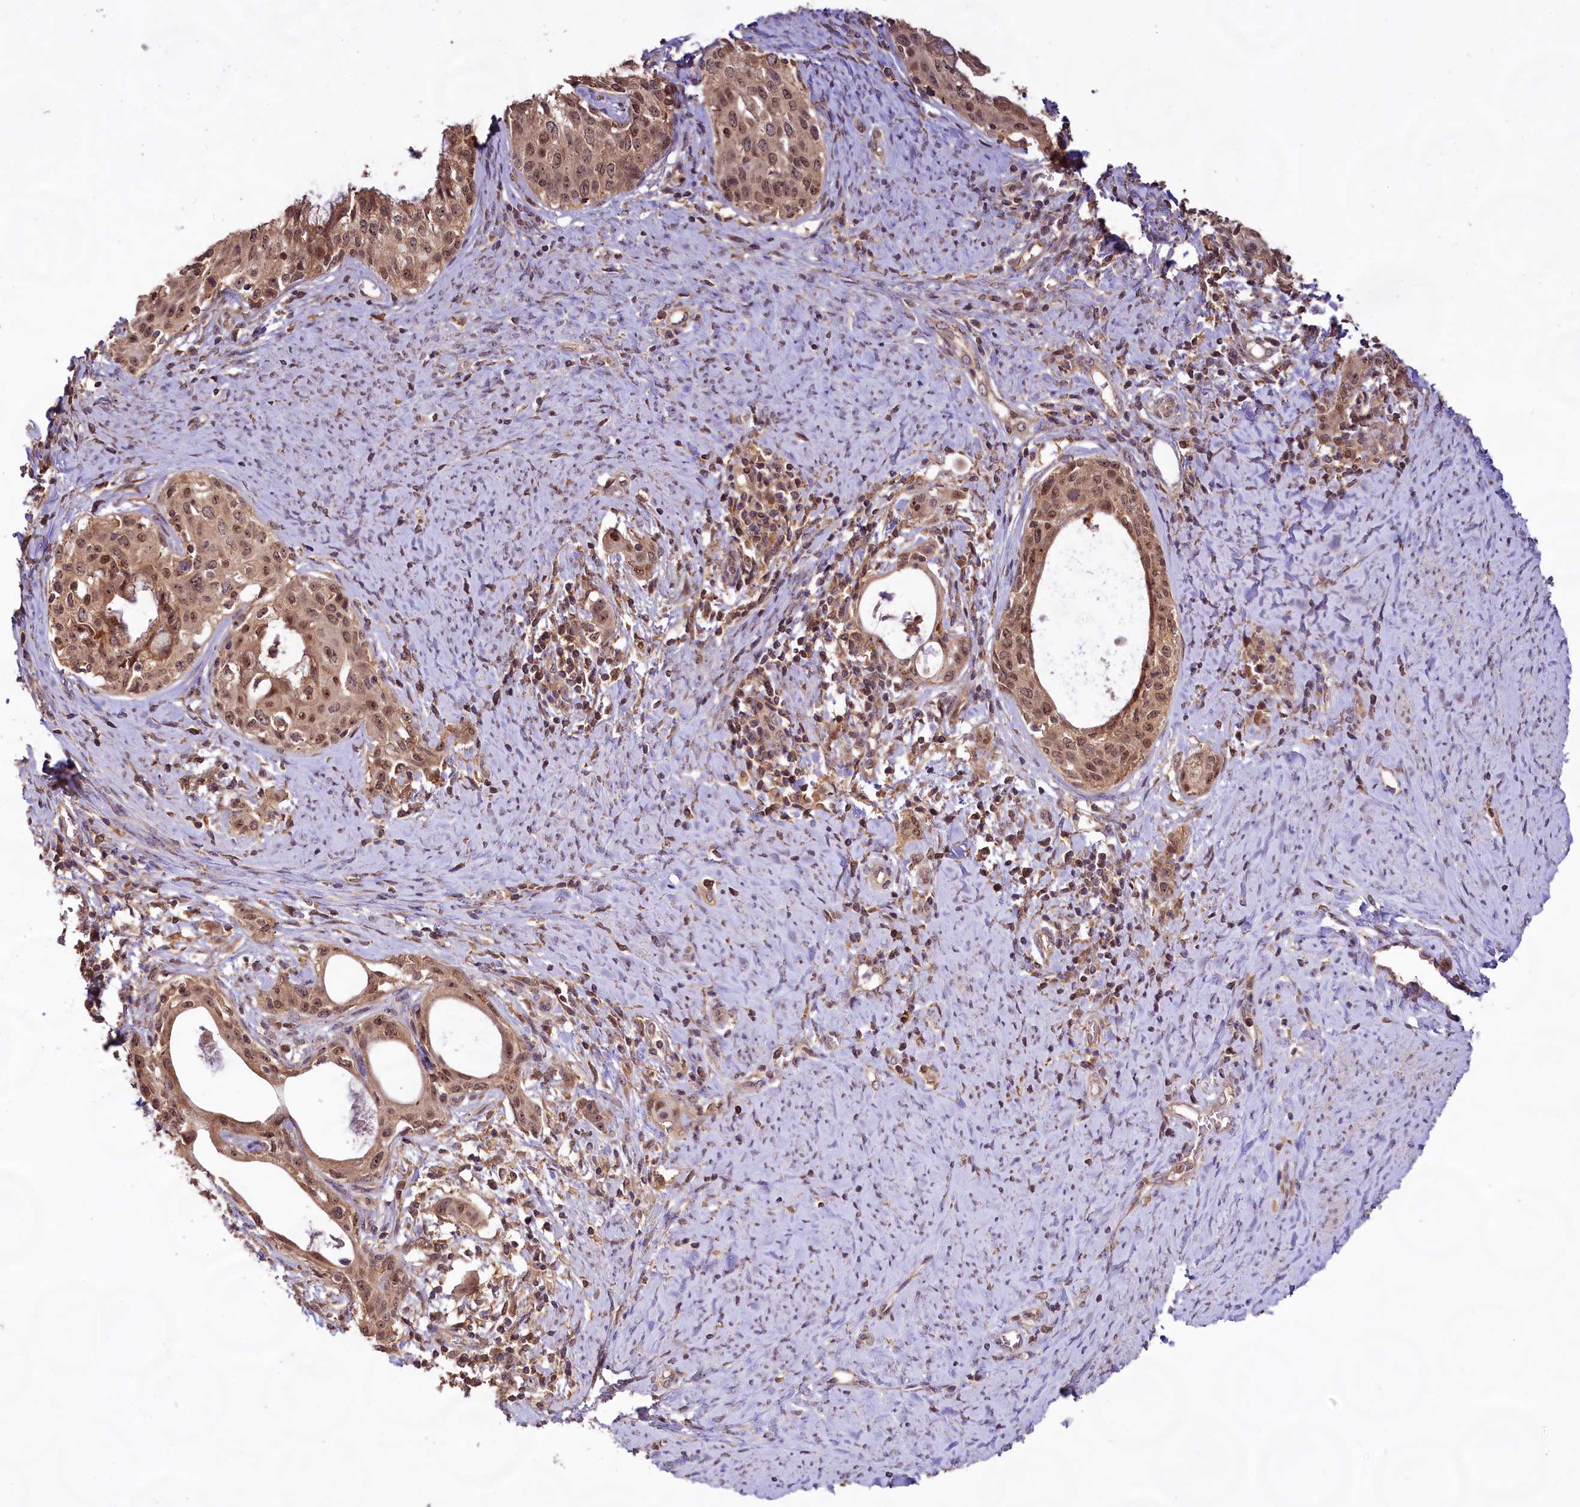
{"staining": {"intensity": "moderate", "quantity": ">75%", "location": "cytoplasmic/membranous,nuclear"}, "tissue": "cervical cancer", "cell_type": "Tumor cells", "image_type": "cancer", "snomed": [{"axis": "morphology", "description": "Squamous cell carcinoma, NOS"}, {"axis": "morphology", "description": "Adenocarcinoma, NOS"}, {"axis": "topography", "description": "Cervix"}], "caption": "This micrograph shows immunohistochemistry (IHC) staining of cervical cancer, with medium moderate cytoplasmic/membranous and nuclear positivity in approximately >75% of tumor cells.", "gene": "RRP8", "patient": {"sex": "female", "age": 52}}